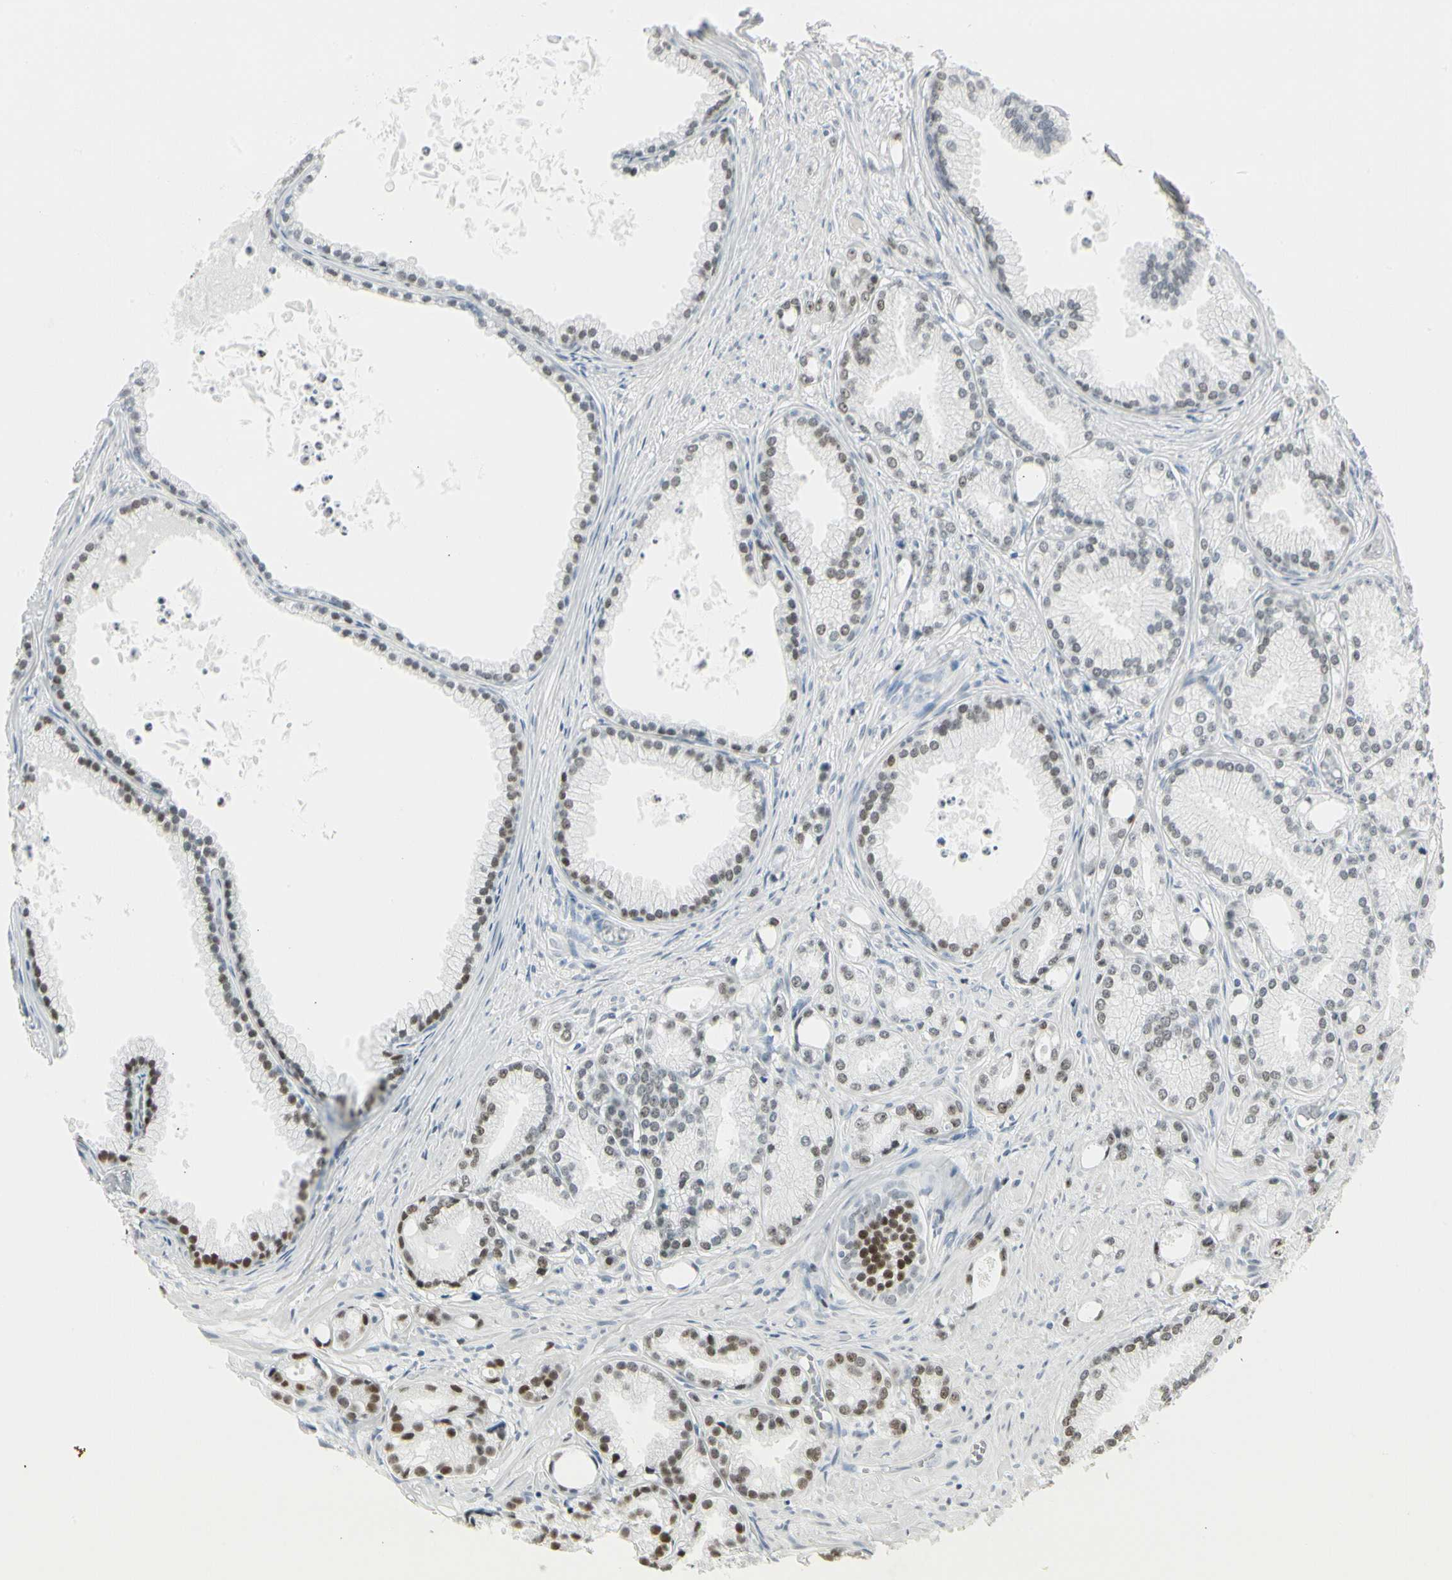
{"staining": {"intensity": "moderate", "quantity": "<25%", "location": "nuclear"}, "tissue": "prostate cancer", "cell_type": "Tumor cells", "image_type": "cancer", "snomed": [{"axis": "morphology", "description": "Adenocarcinoma, Low grade"}, {"axis": "topography", "description": "Prostate"}], "caption": "Protein expression analysis of human prostate cancer reveals moderate nuclear positivity in approximately <25% of tumor cells.", "gene": "ZBTB7B", "patient": {"sex": "male", "age": 72}}